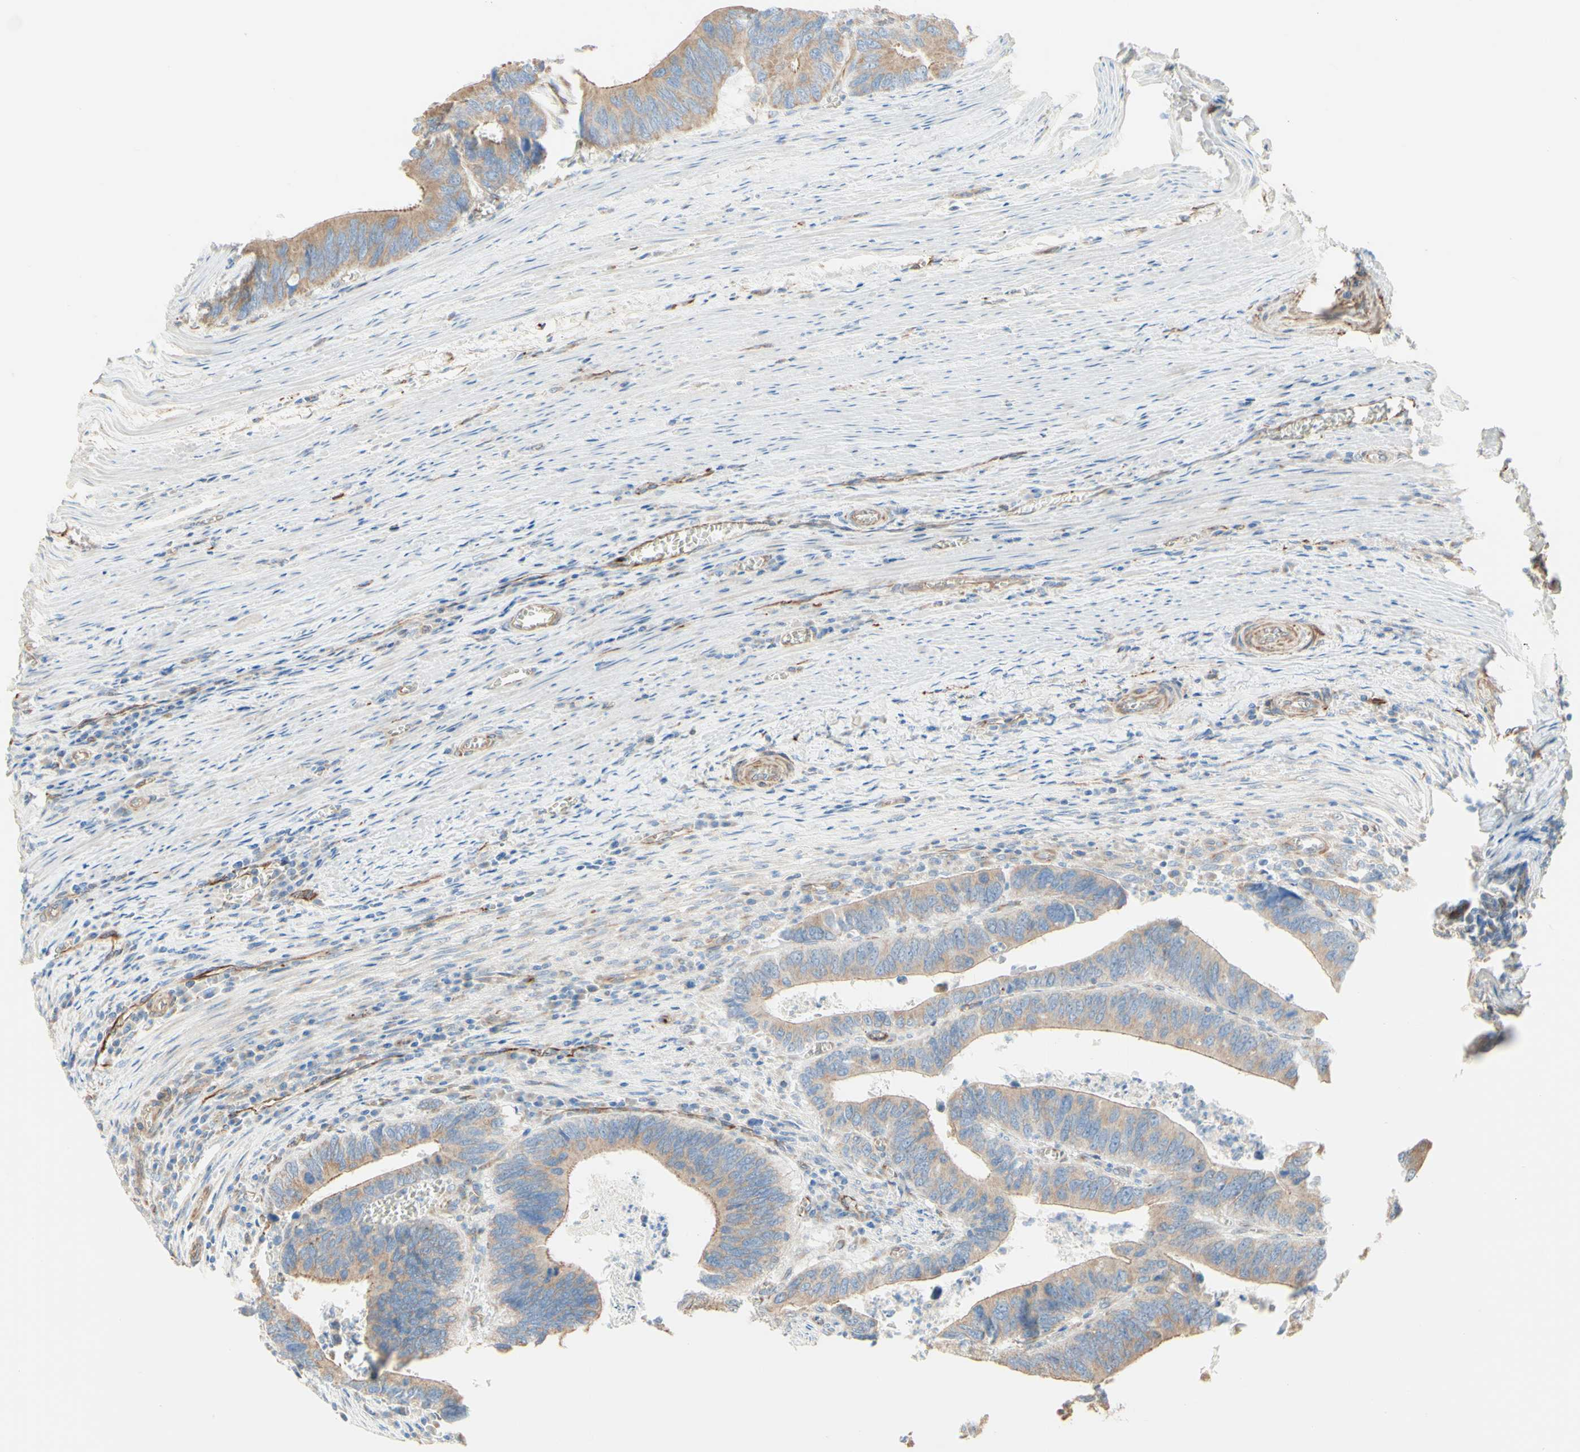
{"staining": {"intensity": "weak", "quantity": ">75%", "location": "cytoplasmic/membranous"}, "tissue": "colorectal cancer", "cell_type": "Tumor cells", "image_type": "cancer", "snomed": [{"axis": "morphology", "description": "Adenocarcinoma, NOS"}, {"axis": "topography", "description": "Colon"}], "caption": "A high-resolution micrograph shows immunohistochemistry (IHC) staining of adenocarcinoma (colorectal), which displays weak cytoplasmic/membranous staining in approximately >75% of tumor cells.", "gene": "ENDOD1", "patient": {"sex": "male", "age": 72}}